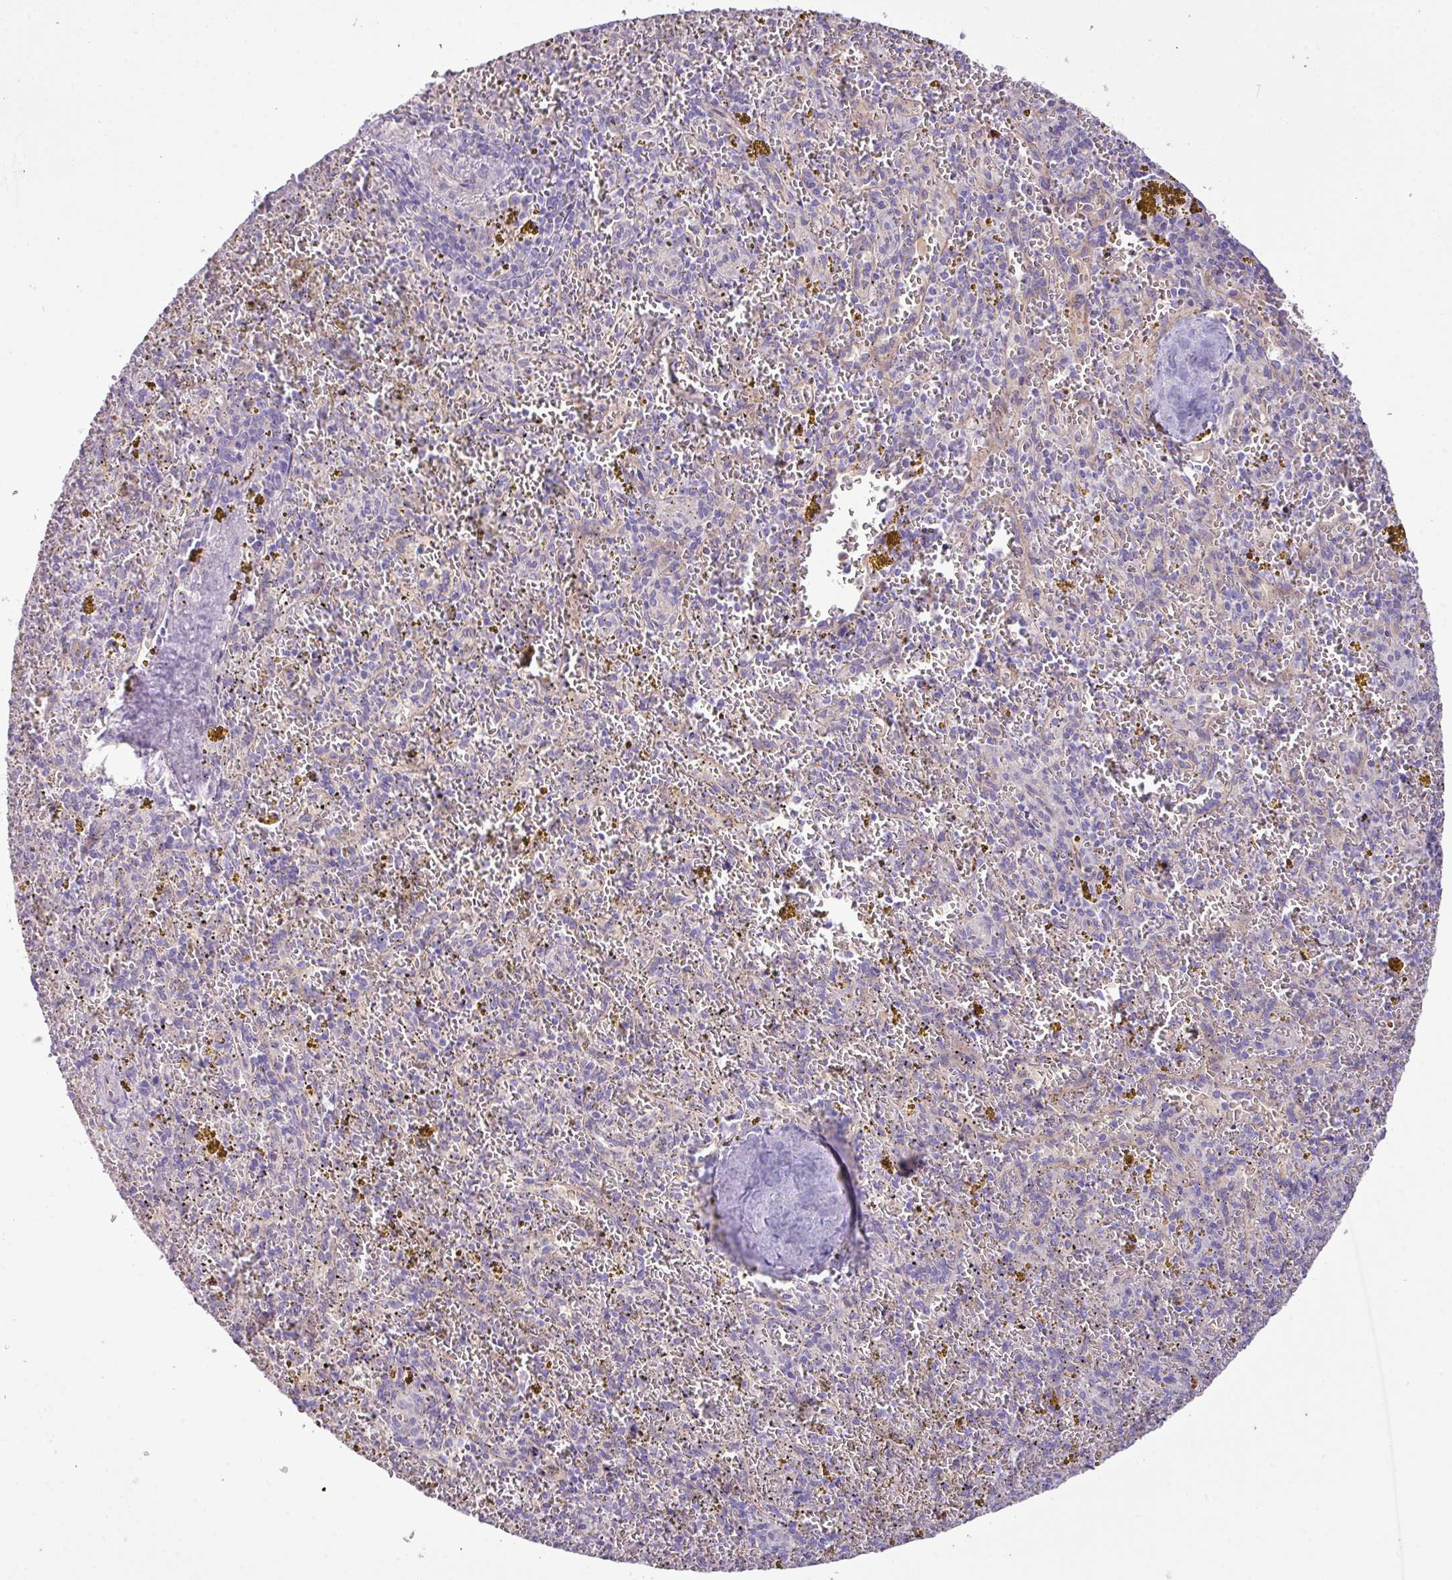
{"staining": {"intensity": "negative", "quantity": "none", "location": "none"}, "tissue": "spleen", "cell_type": "Cells in red pulp", "image_type": "normal", "snomed": [{"axis": "morphology", "description": "Normal tissue, NOS"}, {"axis": "topography", "description": "Spleen"}], "caption": "This is an IHC image of normal human spleen. There is no expression in cells in red pulp.", "gene": "KIRREL3", "patient": {"sex": "male", "age": 57}}